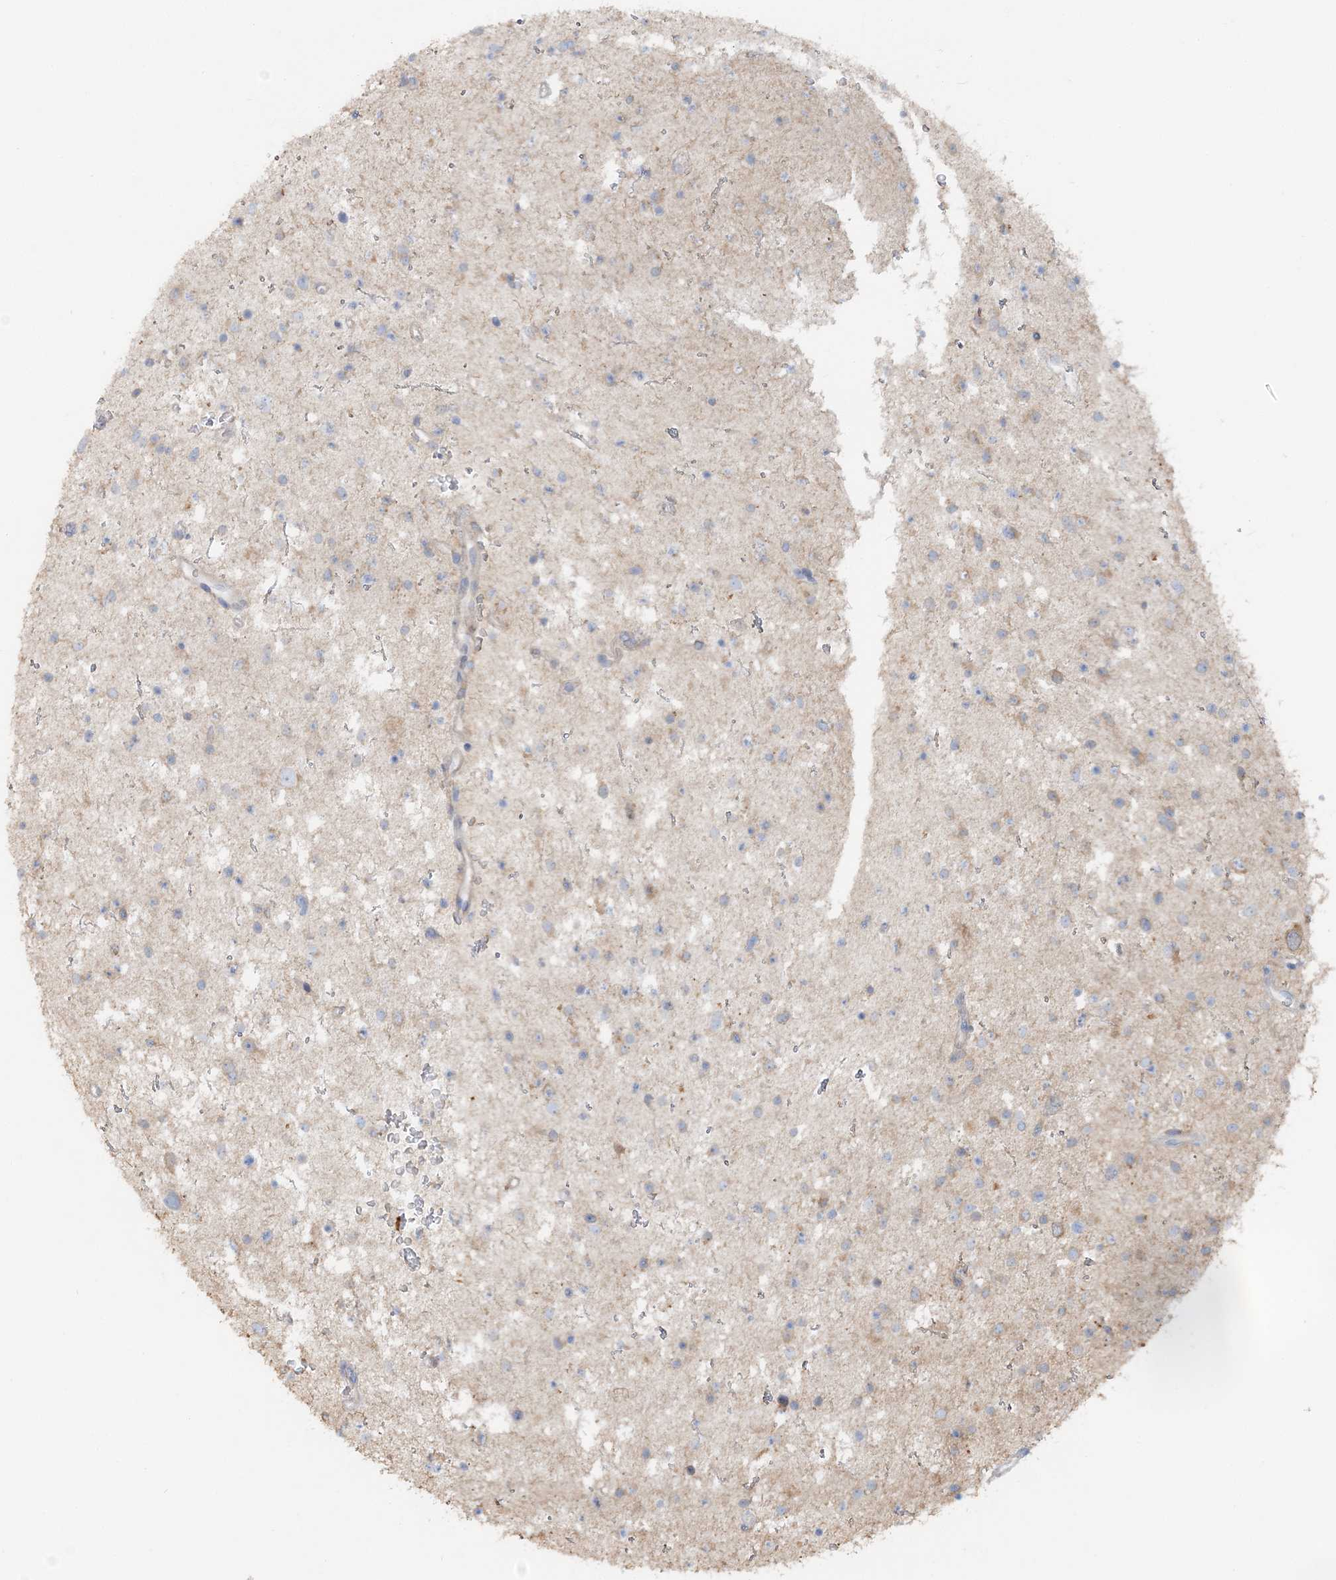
{"staining": {"intensity": "negative", "quantity": "none", "location": "none"}, "tissue": "glioma", "cell_type": "Tumor cells", "image_type": "cancer", "snomed": [{"axis": "morphology", "description": "Glioma, malignant, Low grade"}, {"axis": "topography", "description": "Brain"}], "caption": "Glioma stained for a protein using immunohistochemistry demonstrates no staining tumor cells.", "gene": "TBC1D5", "patient": {"sex": "female", "age": 37}}